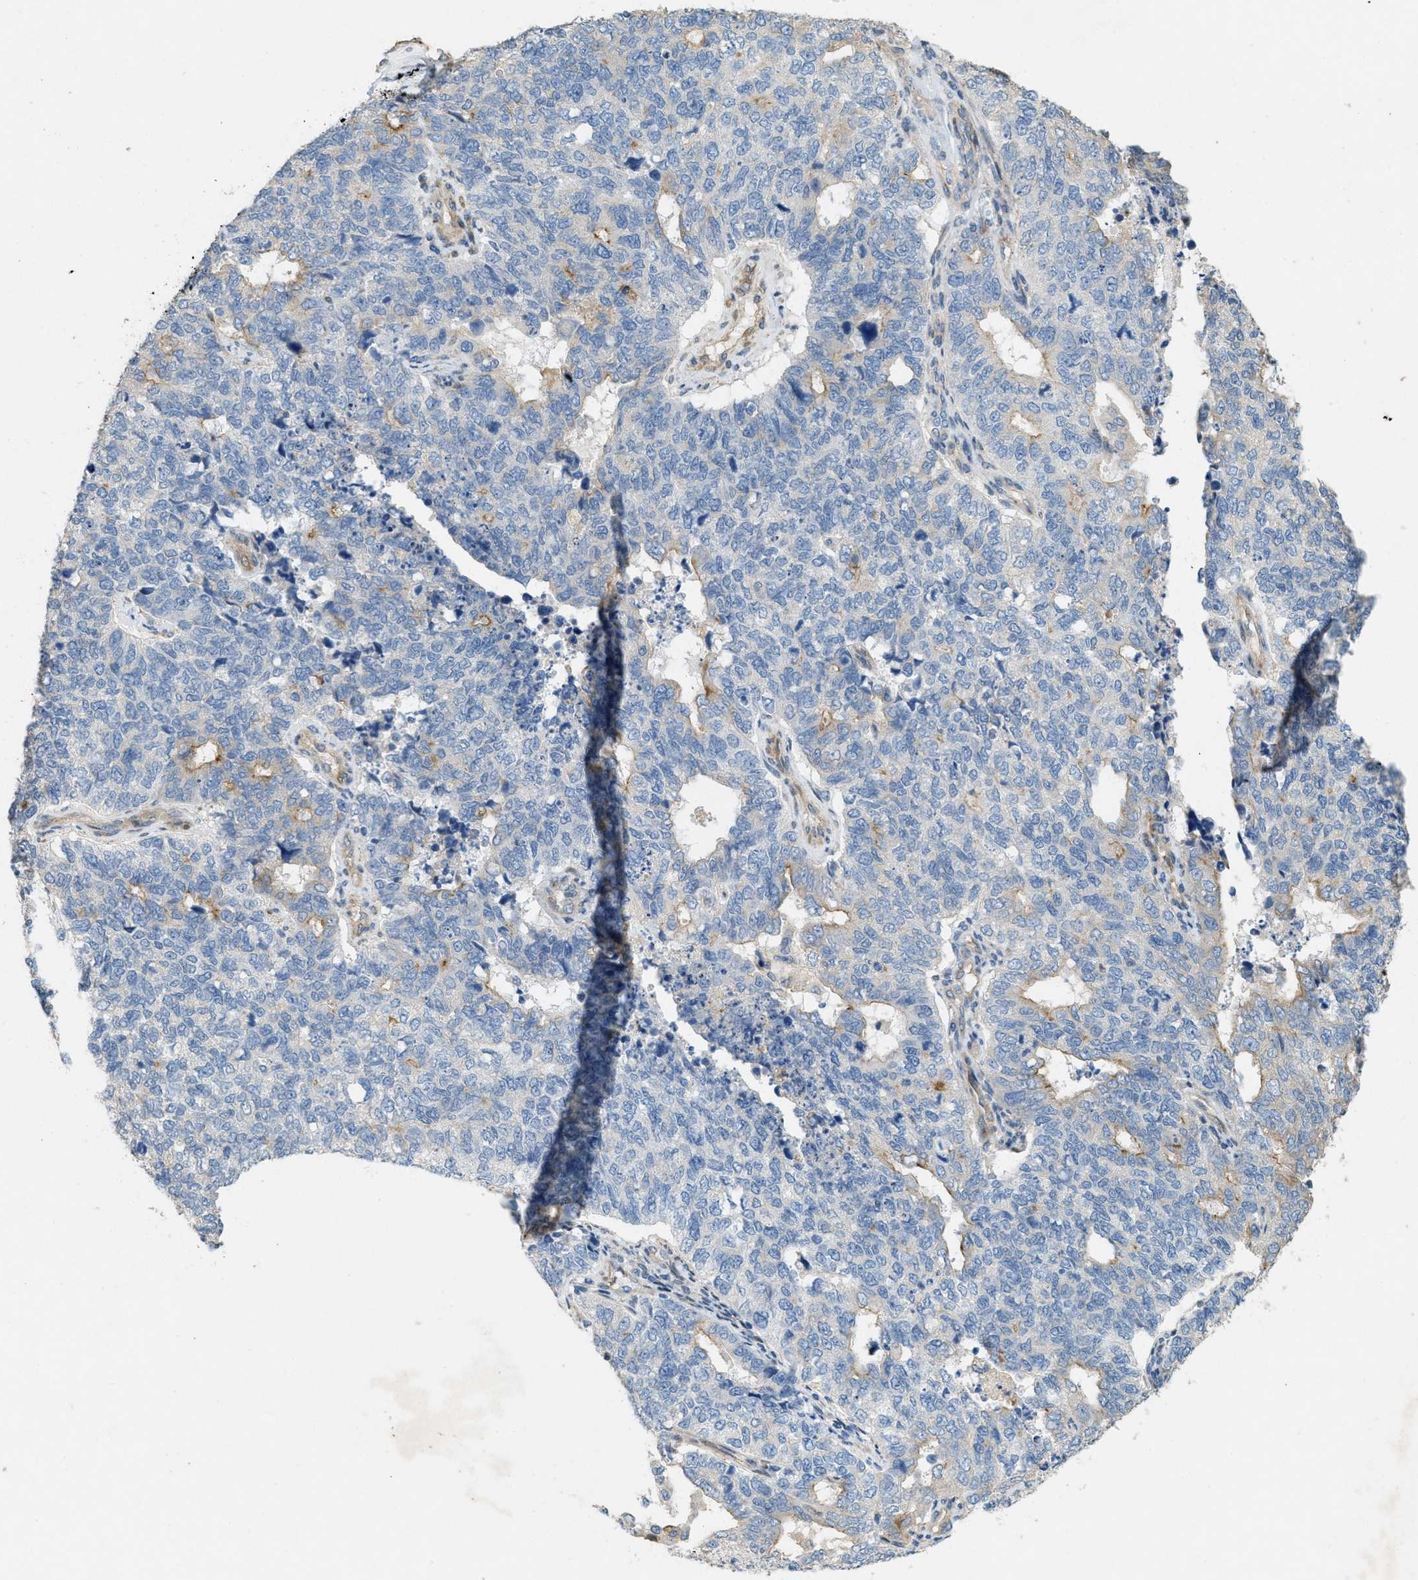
{"staining": {"intensity": "weak", "quantity": "<25%", "location": "cytoplasmic/membranous"}, "tissue": "cervical cancer", "cell_type": "Tumor cells", "image_type": "cancer", "snomed": [{"axis": "morphology", "description": "Squamous cell carcinoma, NOS"}, {"axis": "topography", "description": "Cervix"}], "caption": "A histopathology image of cervical squamous cell carcinoma stained for a protein shows no brown staining in tumor cells.", "gene": "ADCY5", "patient": {"sex": "female", "age": 63}}